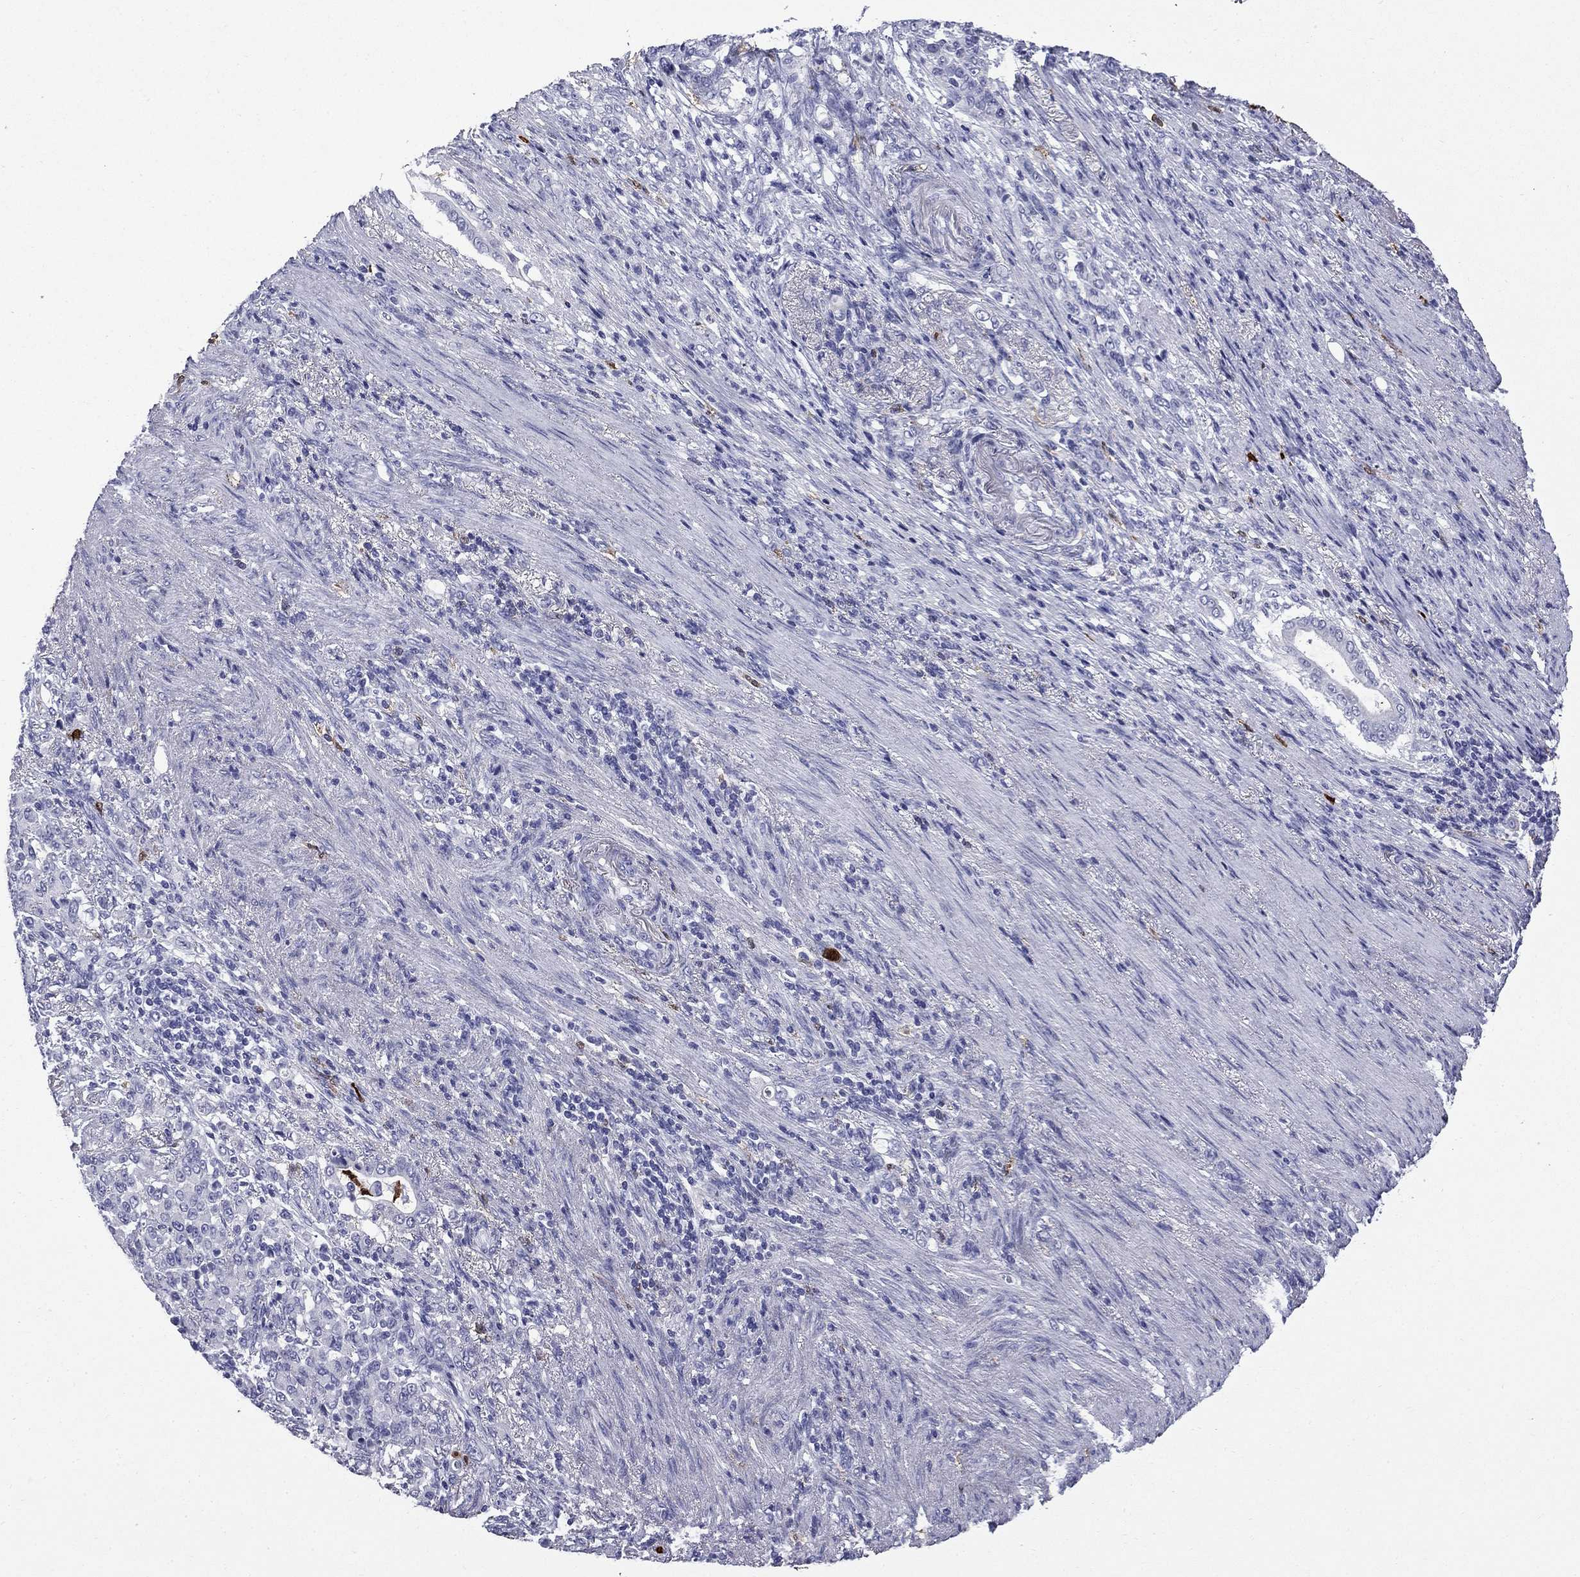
{"staining": {"intensity": "negative", "quantity": "none", "location": "none"}, "tissue": "stomach cancer", "cell_type": "Tumor cells", "image_type": "cancer", "snomed": [{"axis": "morphology", "description": "Normal tissue, NOS"}, {"axis": "morphology", "description": "Adenocarcinoma, NOS"}, {"axis": "topography", "description": "Stomach"}], "caption": "Immunohistochemistry (IHC) histopathology image of human stomach cancer (adenocarcinoma) stained for a protein (brown), which demonstrates no staining in tumor cells.", "gene": "TRIM29", "patient": {"sex": "female", "age": 79}}